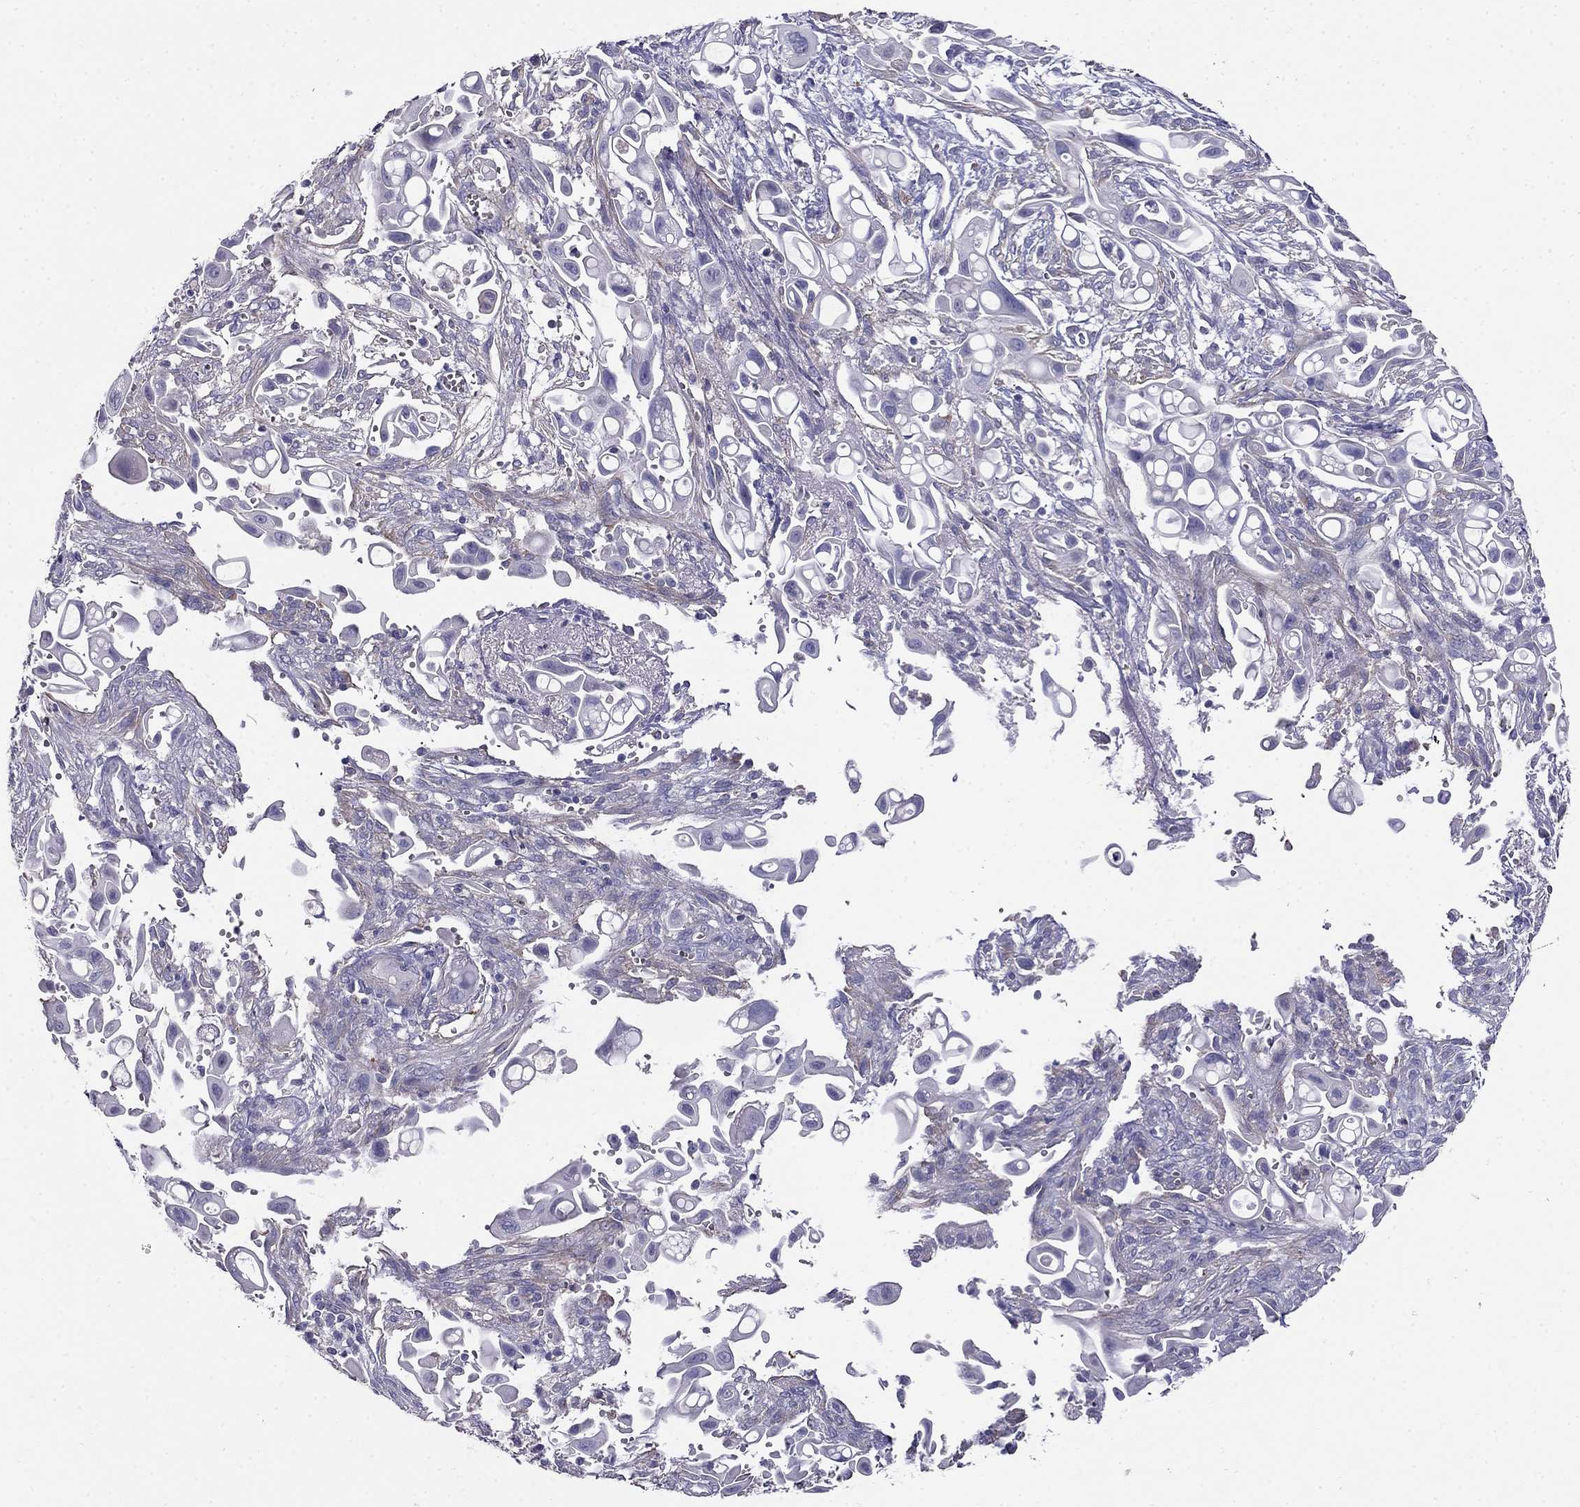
{"staining": {"intensity": "negative", "quantity": "none", "location": "none"}, "tissue": "pancreatic cancer", "cell_type": "Tumor cells", "image_type": "cancer", "snomed": [{"axis": "morphology", "description": "Adenocarcinoma, NOS"}, {"axis": "topography", "description": "Pancreas"}], "caption": "A high-resolution histopathology image shows immunohistochemistry staining of pancreatic adenocarcinoma, which exhibits no significant staining in tumor cells.", "gene": "LY6H", "patient": {"sex": "male", "age": 50}}